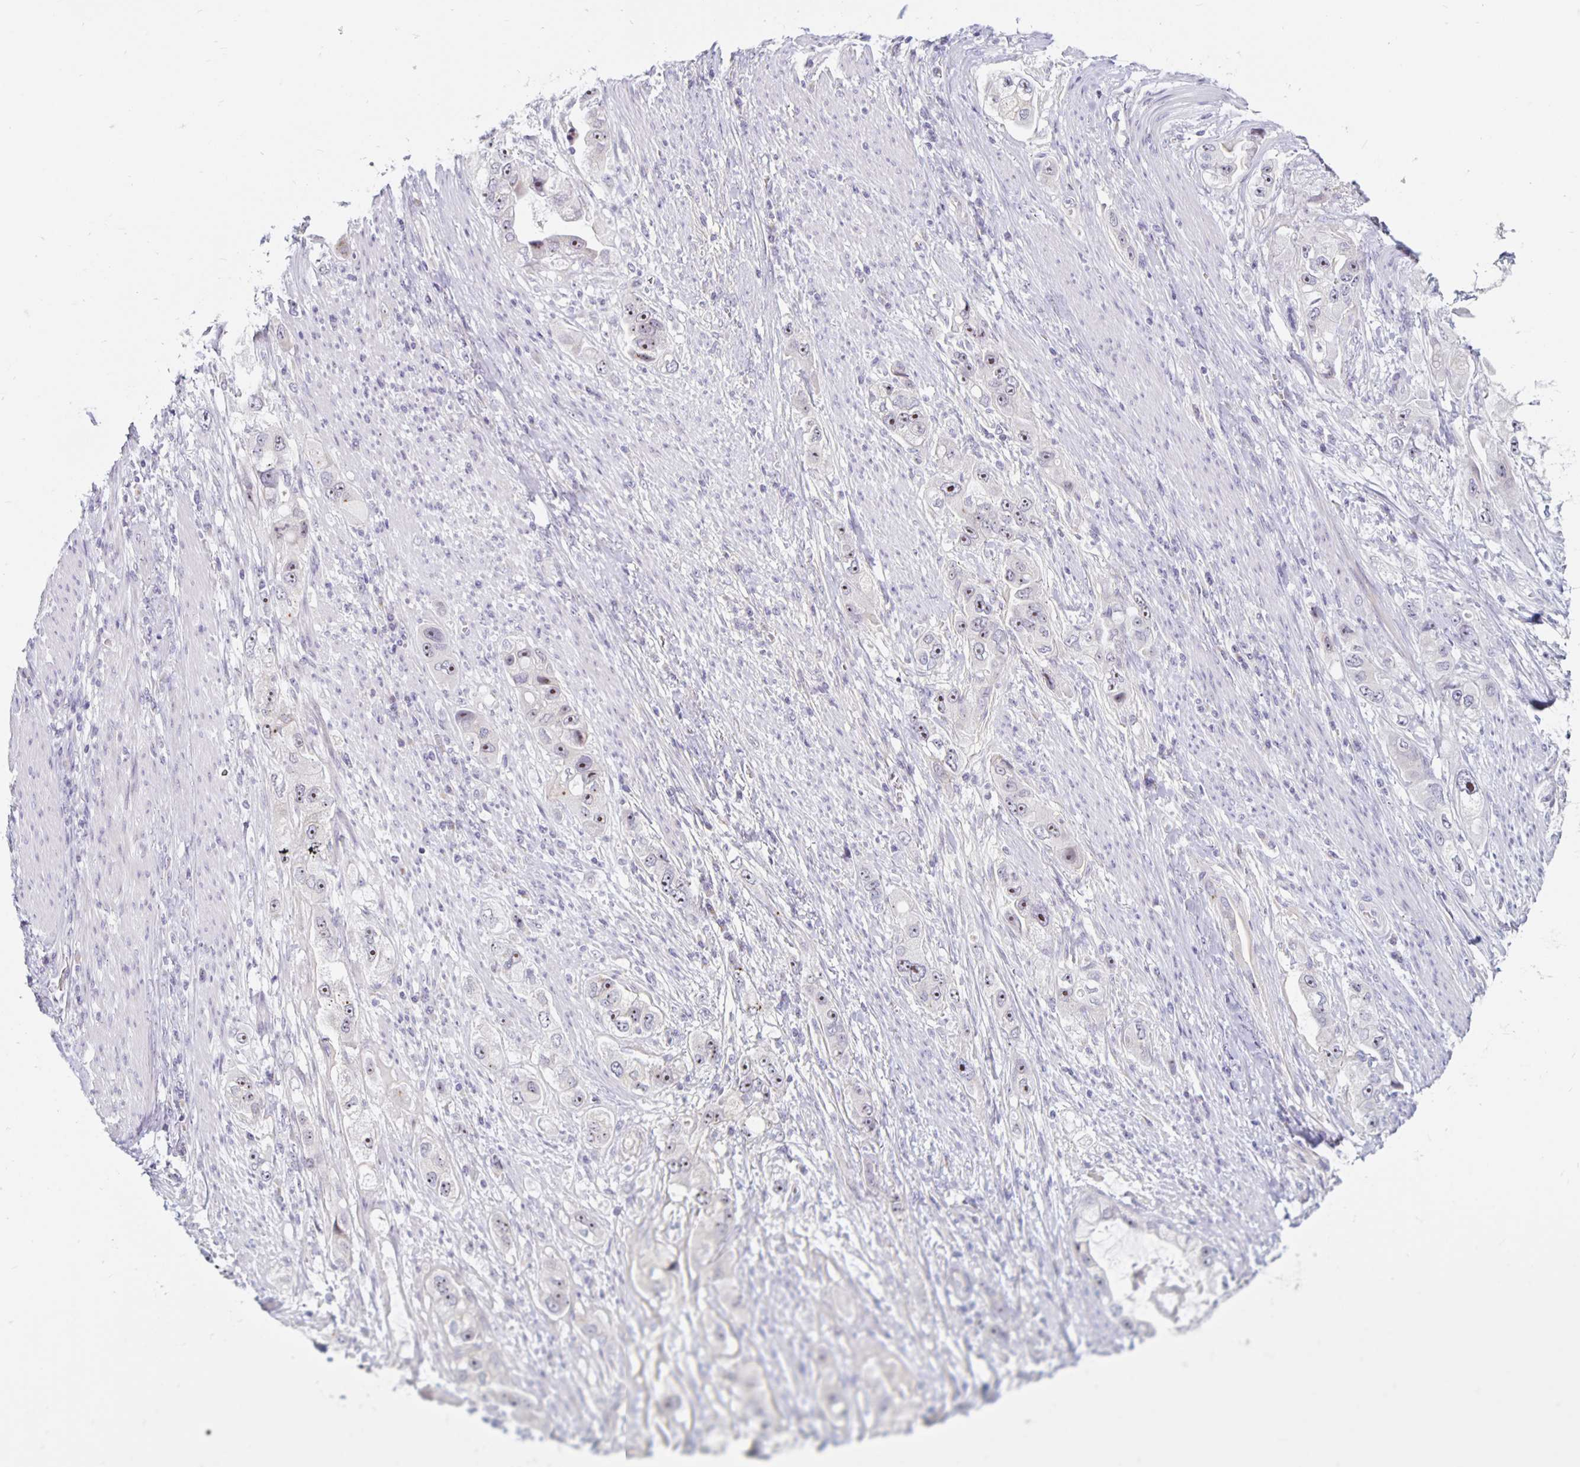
{"staining": {"intensity": "moderate", "quantity": "<25%", "location": "nuclear"}, "tissue": "stomach cancer", "cell_type": "Tumor cells", "image_type": "cancer", "snomed": [{"axis": "morphology", "description": "Adenocarcinoma, NOS"}, {"axis": "topography", "description": "Stomach, lower"}], "caption": "DAB (3,3'-diaminobenzidine) immunohistochemical staining of human stomach cancer (adenocarcinoma) displays moderate nuclear protein expression in about <25% of tumor cells.", "gene": "NUP85", "patient": {"sex": "female", "age": 93}}